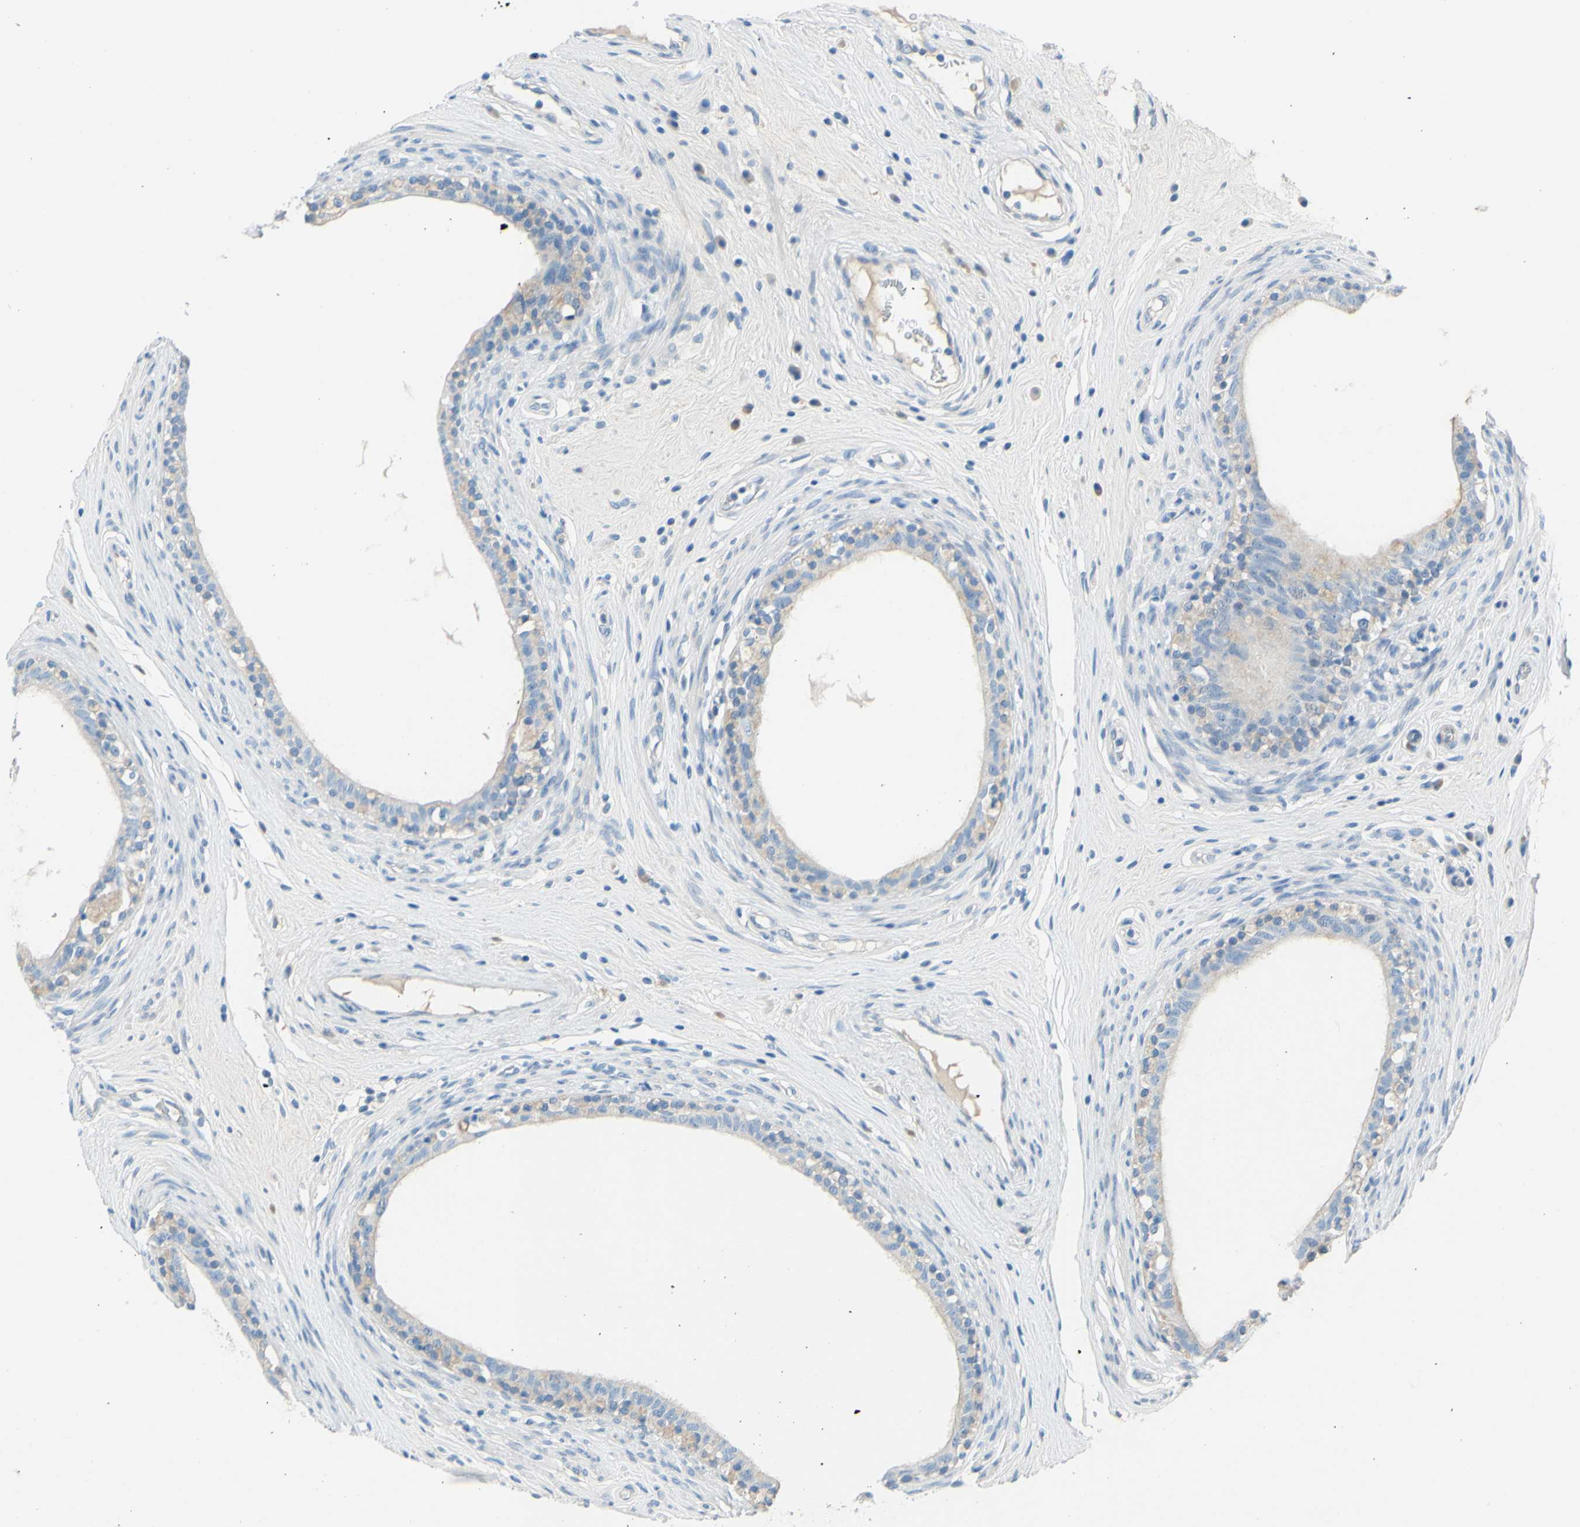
{"staining": {"intensity": "moderate", "quantity": "<25%", "location": "cytoplasmic/membranous"}, "tissue": "epididymis", "cell_type": "Glandular cells", "image_type": "normal", "snomed": [{"axis": "morphology", "description": "Normal tissue, NOS"}, {"axis": "morphology", "description": "Inflammation, NOS"}, {"axis": "topography", "description": "Epididymis"}], "caption": "The photomicrograph exhibits a brown stain indicating the presence of a protein in the cytoplasmic/membranous of glandular cells in epididymis. Nuclei are stained in blue.", "gene": "SLC1A2", "patient": {"sex": "male", "age": 84}}